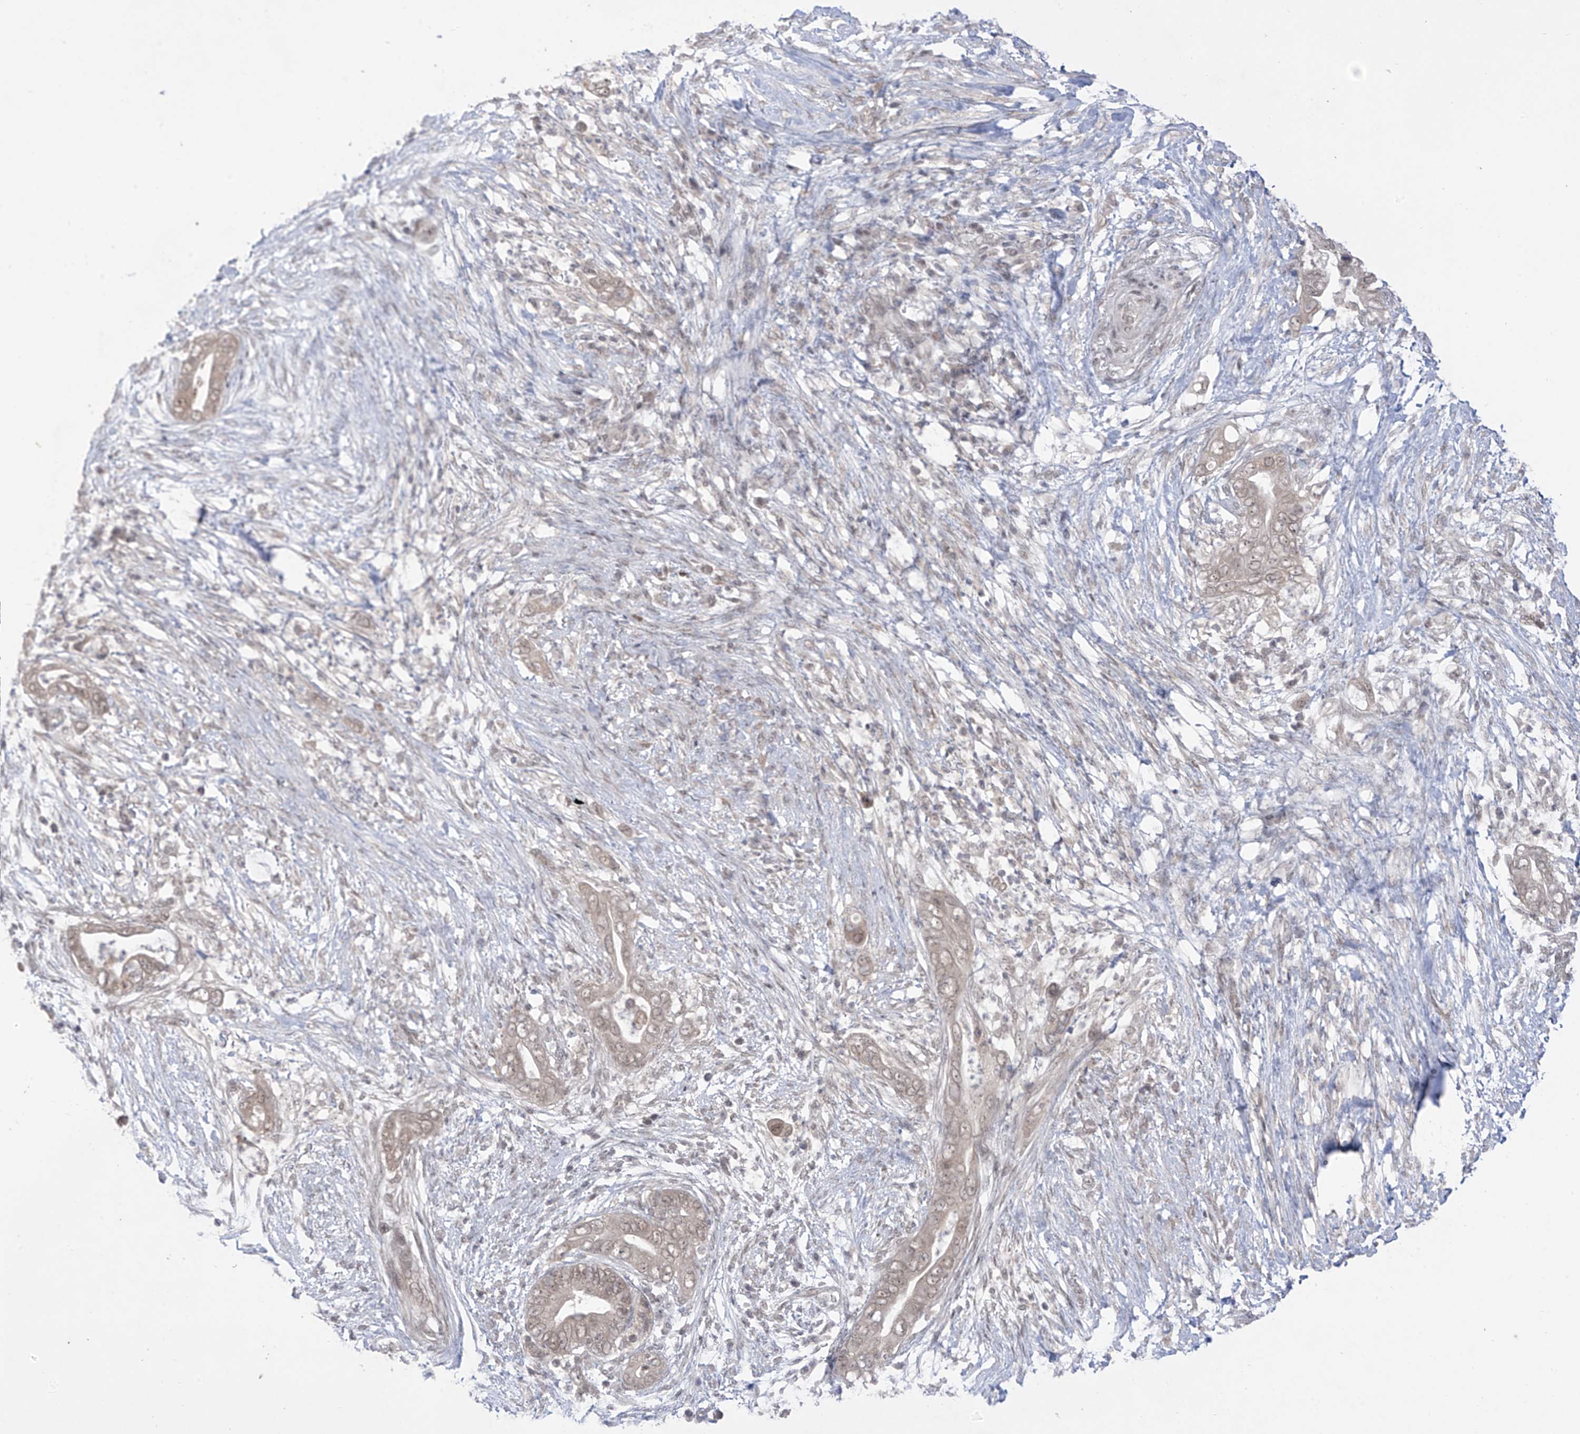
{"staining": {"intensity": "weak", "quantity": ">75%", "location": "nuclear"}, "tissue": "pancreatic cancer", "cell_type": "Tumor cells", "image_type": "cancer", "snomed": [{"axis": "morphology", "description": "Adenocarcinoma, NOS"}, {"axis": "topography", "description": "Pancreas"}], "caption": "Protein staining shows weak nuclear expression in about >75% of tumor cells in pancreatic cancer (adenocarcinoma). (Brightfield microscopy of DAB IHC at high magnification).", "gene": "OGT", "patient": {"sex": "male", "age": 75}}